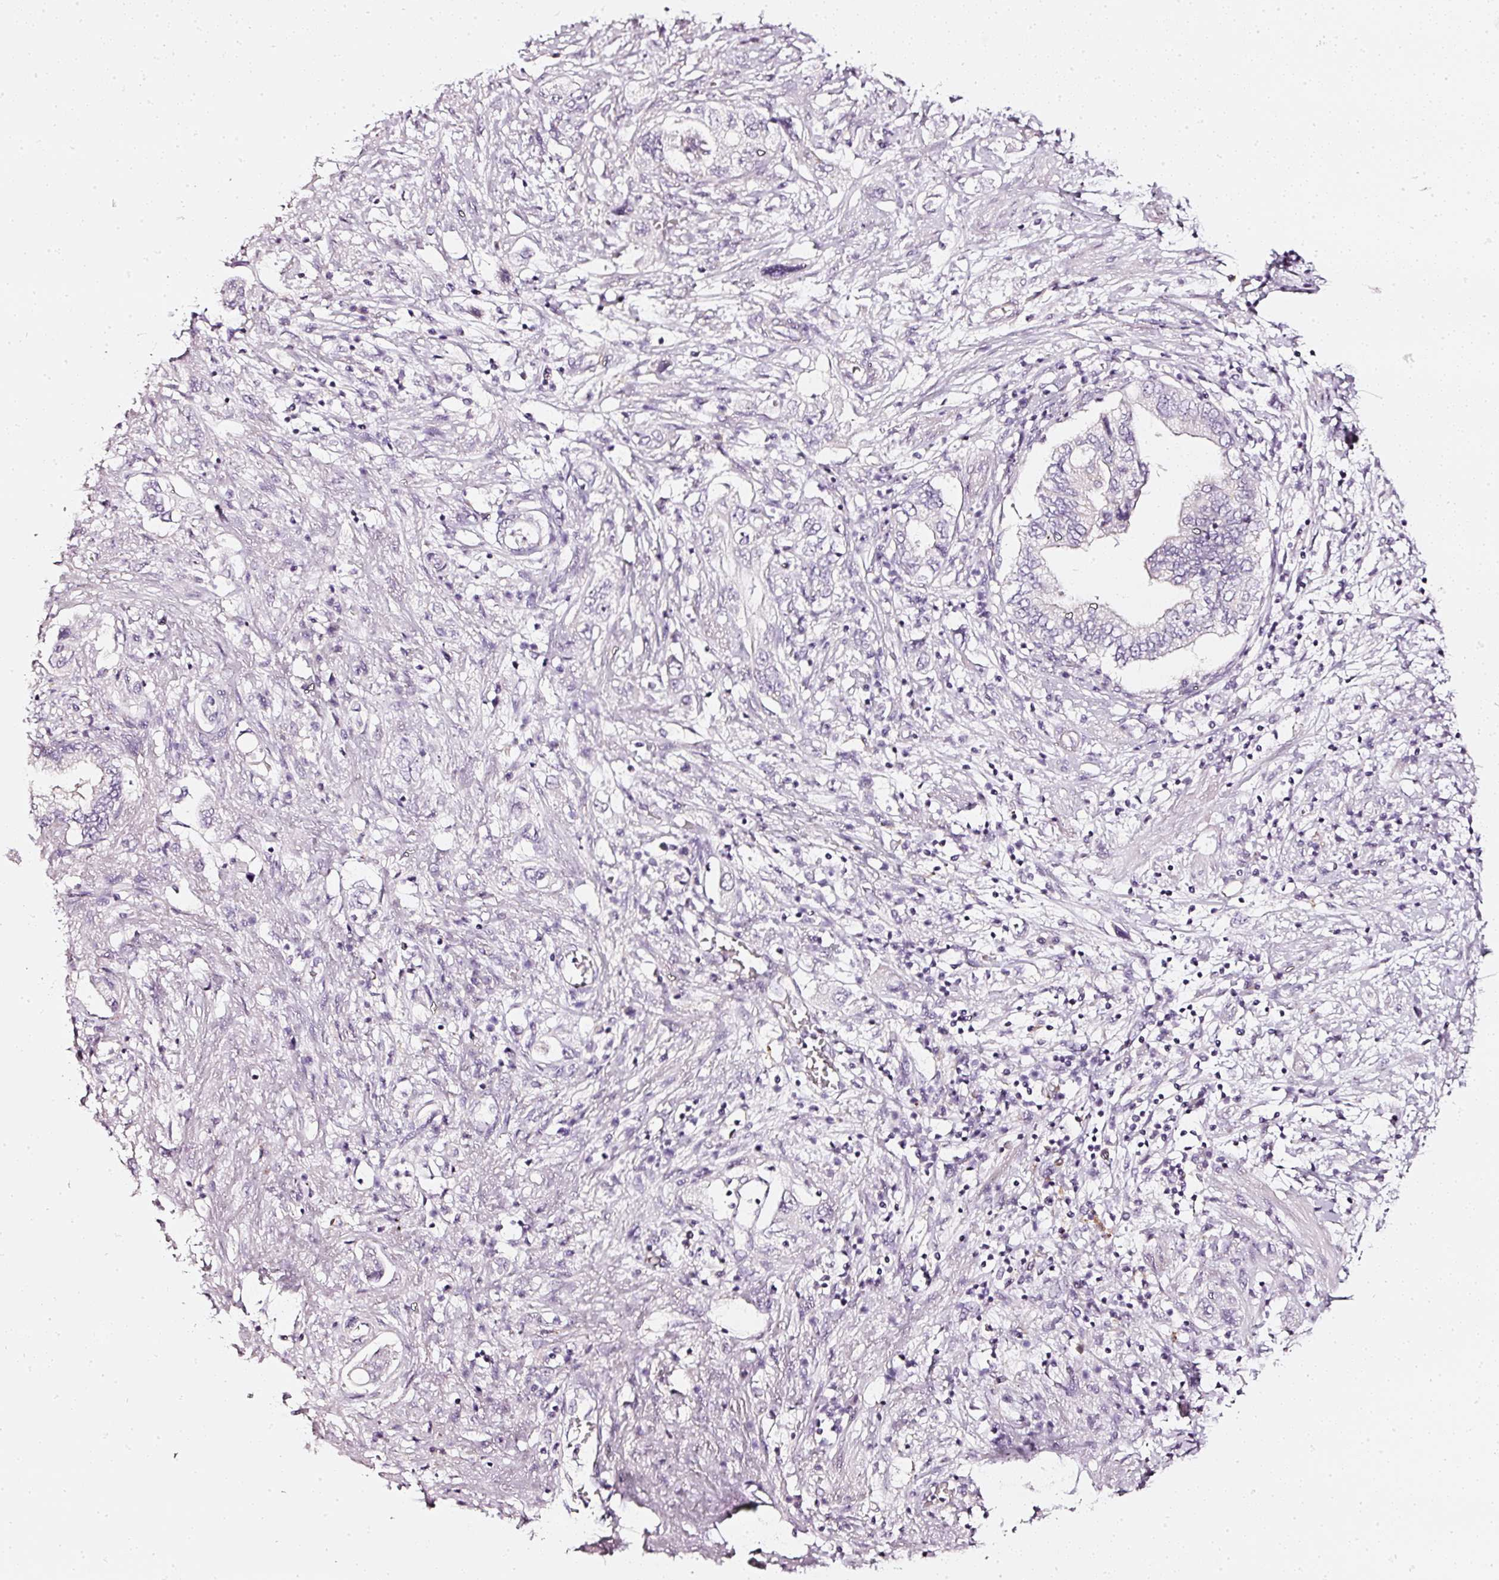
{"staining": {"intensity": "moderate", "quantity": ">75%", "location": "cytoplasmic/membranous"}, "tissue": "pancreatic cancer", "cell_type": "Tumor cells", "image_type": "cancer", "snomed": [{"axis": "morphology", "description": "Adenocarcinoma, NOS"}, {"axis": "topography", "description": "Pancreas"}], "caption": "There is medium levels of moderate cytoplasmic/membranous positivity in tumor cells of pancreatic adenocarcinoma, as demonstrated by immunohistochemical staining (brown color).", "gene": "CNP", "patient": {"sex": "female", "age": 73}}